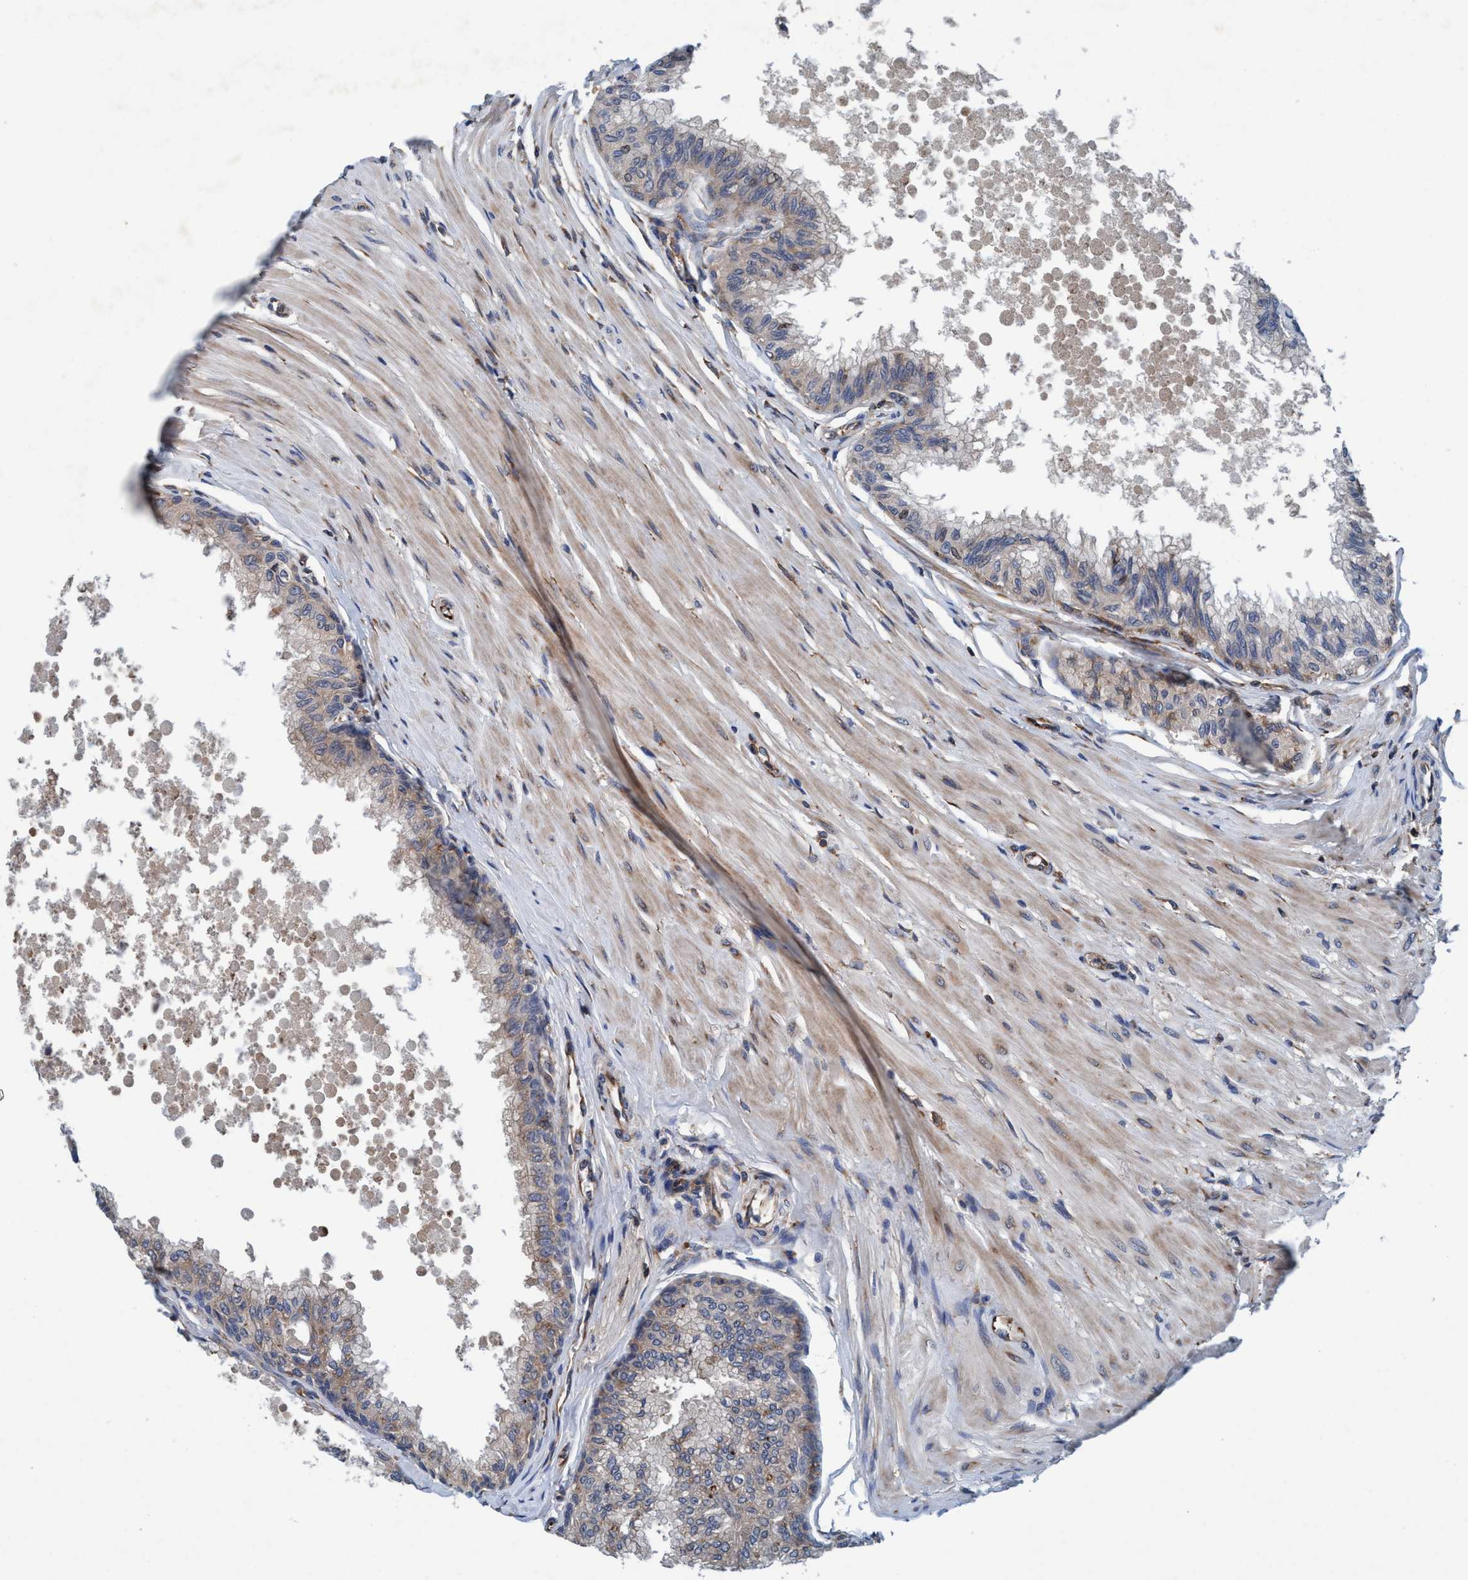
{"staining": {"intensity": "weak", "quantity": "25%-75%", "location": "cytoplasmic/membranous"}, "tissue": "prostate", "cell_type": "Glandular cells", "image_type": "normal", "snomed": [{"axis": "morphology", "description": "Normal tissue, NOS"}, {"axis": "topography", "description": "Prostate"}, {"axis": "topography", "description": "Seminal veicle"}], "caption": "This micrograph displays unremarkable prostate stained with IHC to label a protein in brown. The cytoplasmic/membranous of glandular cells show weak positivity for the protein. Nuclei are counter-stained blue.", "gene": "ENDOG", "patient": {"sex": "male", "age": 60}}